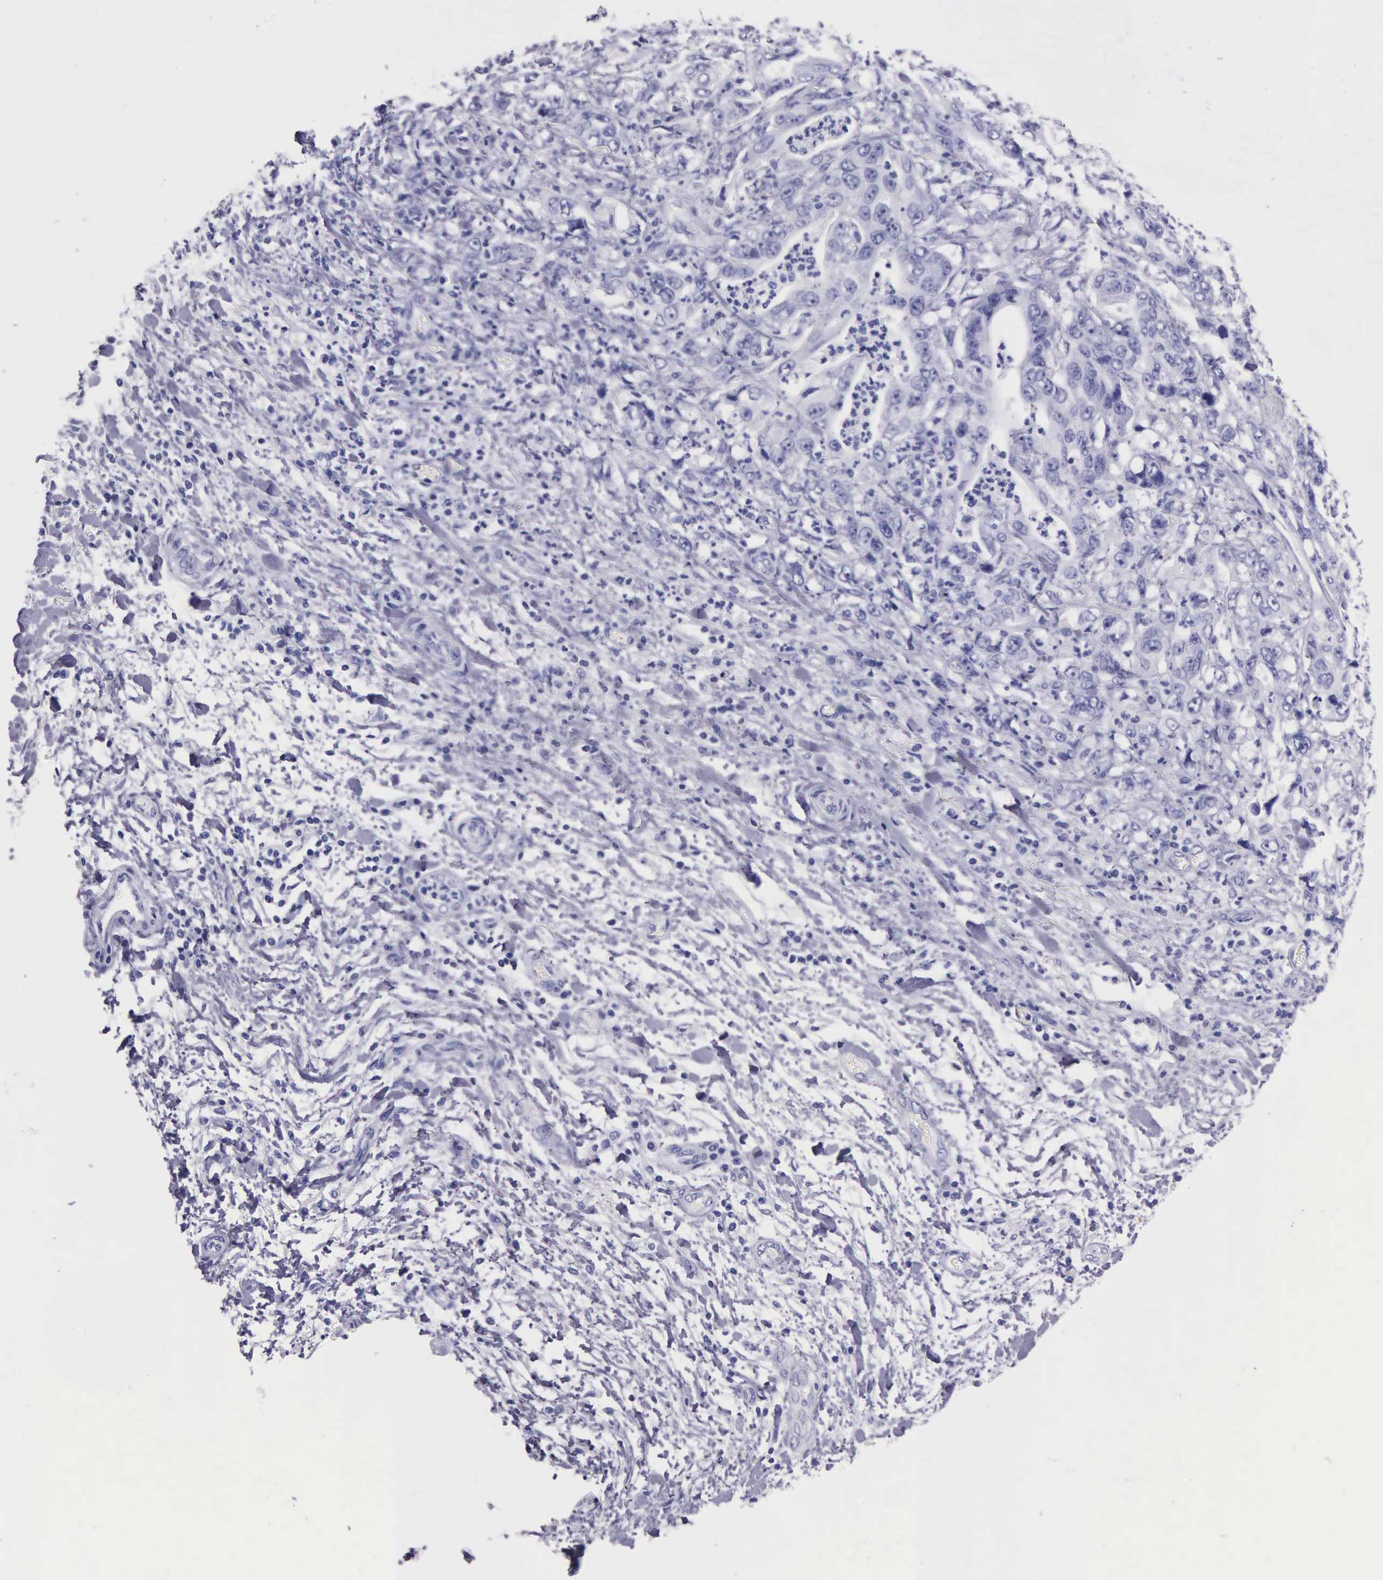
{"staining": {"intensity": "negative", "quantity": "none", "location": "none"}, "tissue": "stomach cancer", "cell_type": "Tumor cells", "image_type": "cancer", "snomed": [{"axis": "morphology", "description": "Adenocarcinoma, NOS"}, {"axis": "topography", "description": "Pancreas"}, {"axis": "topography", "description": "Stomach, upper"}], "caption": "Tumor cells are negative for protein expression in human adenocarcinoma (stomach).", "gene": "KLK3", "patient": {"sex": "male", "age": 77}}